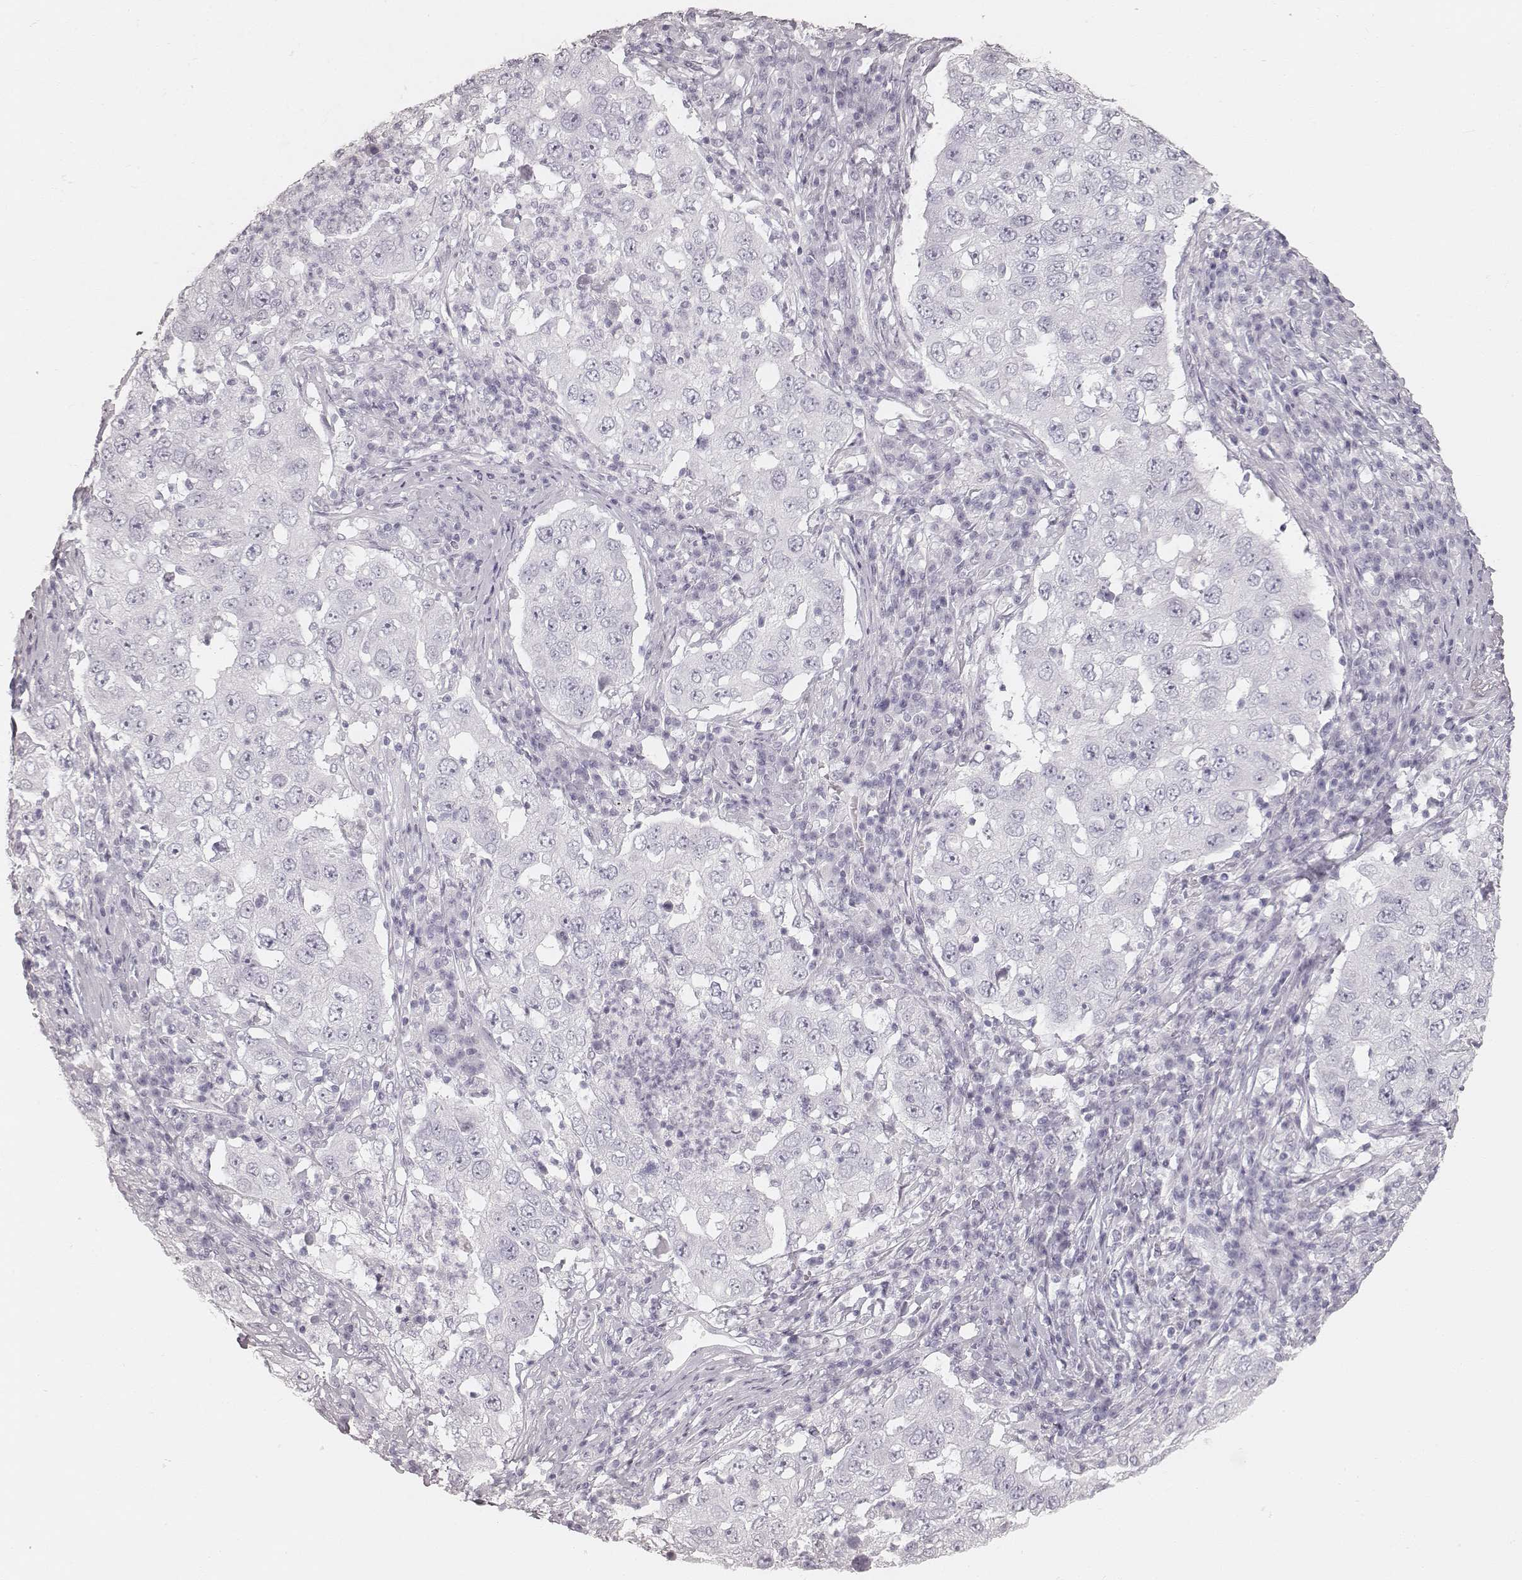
{"staining": {"intensity": "negative", "quantity": "none", "location": "none"}, "tissue": "lung cancer", "cell_type": "Tumor cells", "image_type": "cancer", "snomed": [{"axis": "morphology", "description": "Adenocarcinoma, NOS"}, {"axis": "topography", "description": "Lung"}], "caption": "DAB immunohistochemical staining of adenocarcinoma (lung) shows no significant staining in tumor cells.", "gene": "KRT34", "patient": {"sex": "male", "age": 73}}